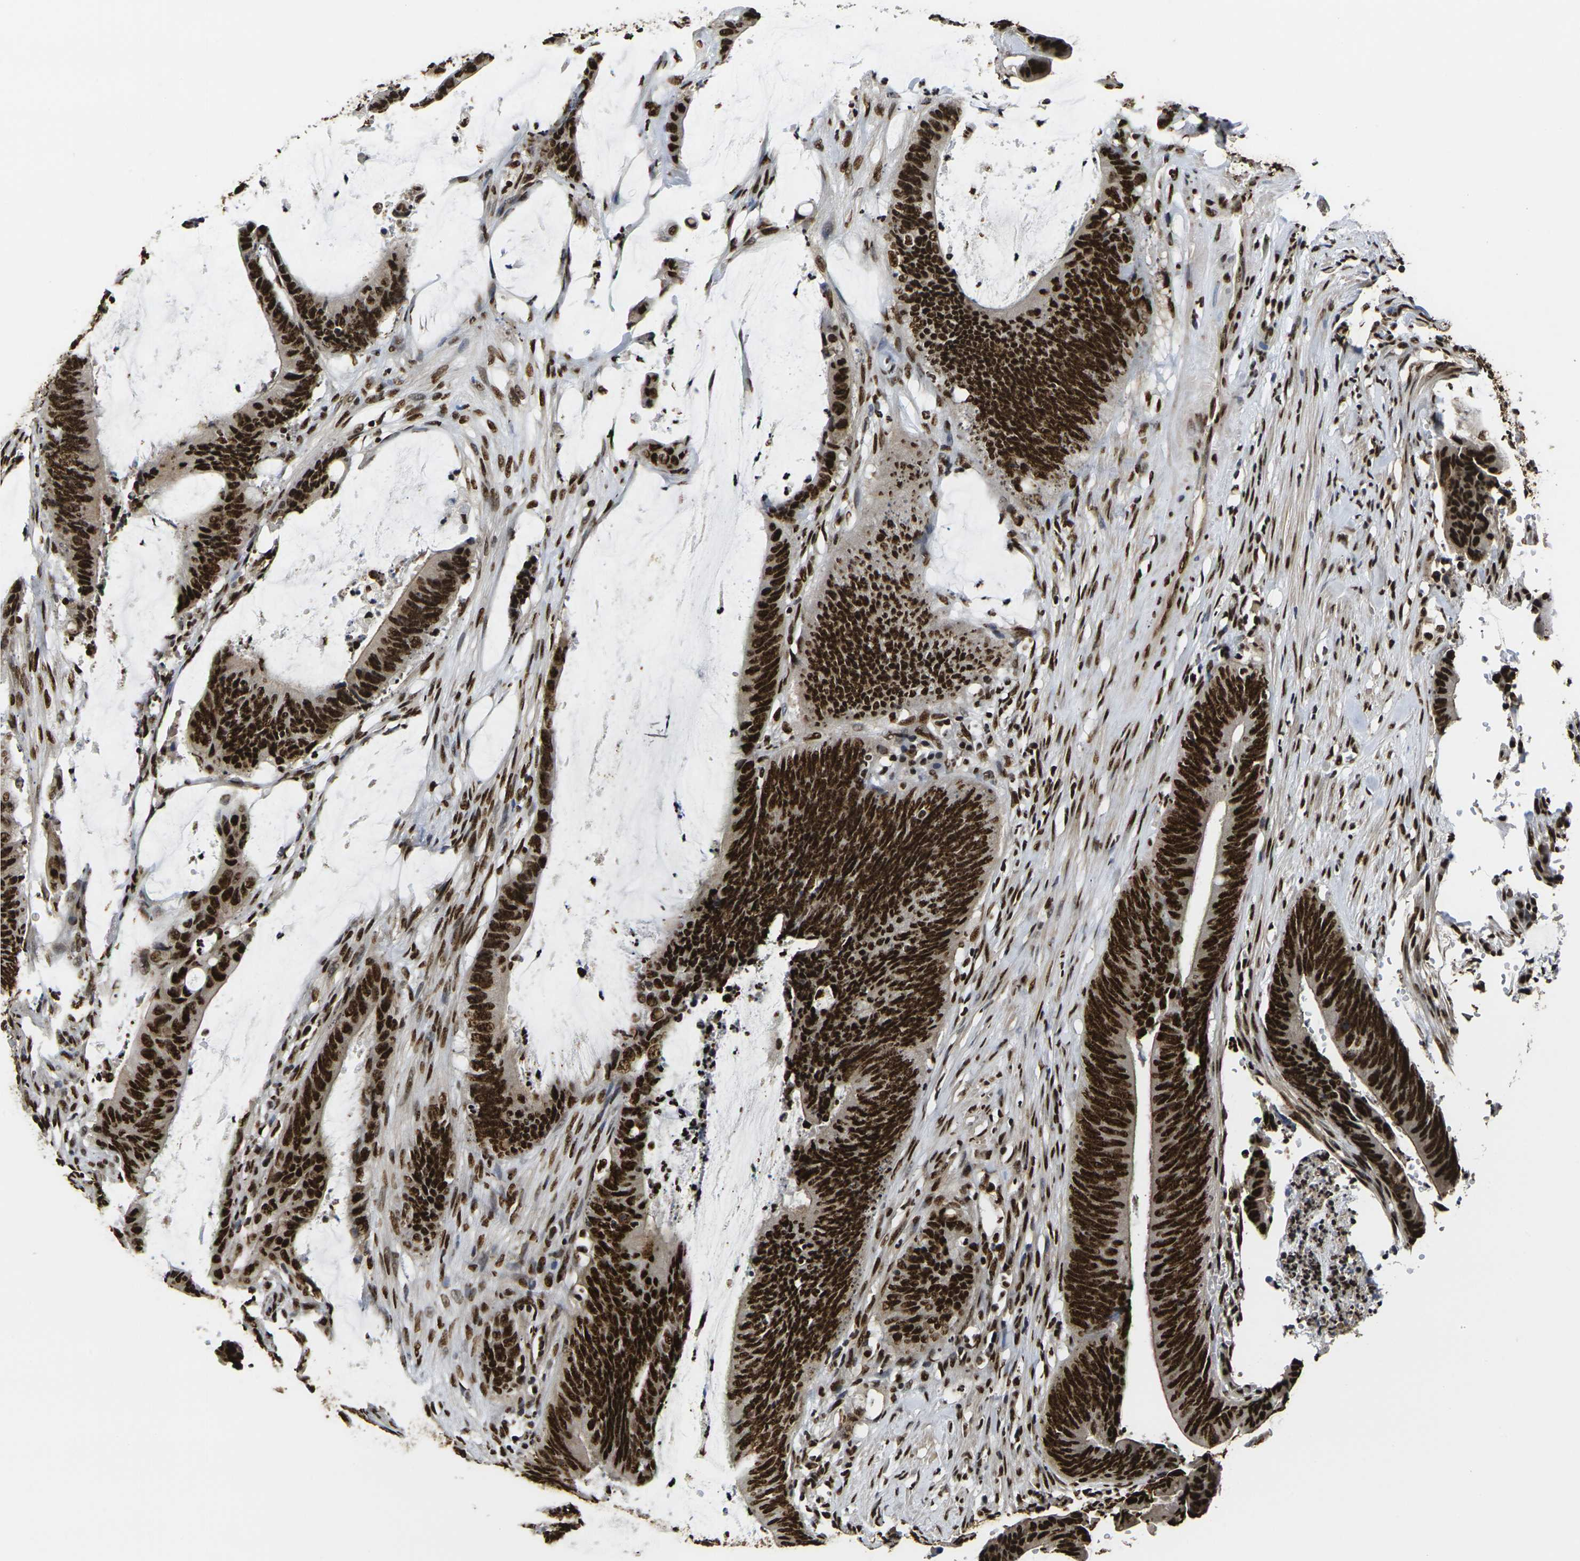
{"staining": {"intensity": "strong", "quantity": ">75%", "location": "nuclear"}, "tissue": "colorectal cancer", "cell_type": "Tumor cells", "image_type": "cancer", "snomed": [{"axis": "morphology", "description": "Adenocarcinoma, NOS"}, {"axis": "topography", "description": "Rectum"}], "caption": "Colorectal adenocarcinoma stained with a brown dye demonstrates strong nuclear positive positivity in about >75% of tumor cells.", "gene": "SMARCC1", "patient": {"sex": "female", "age": 66}}